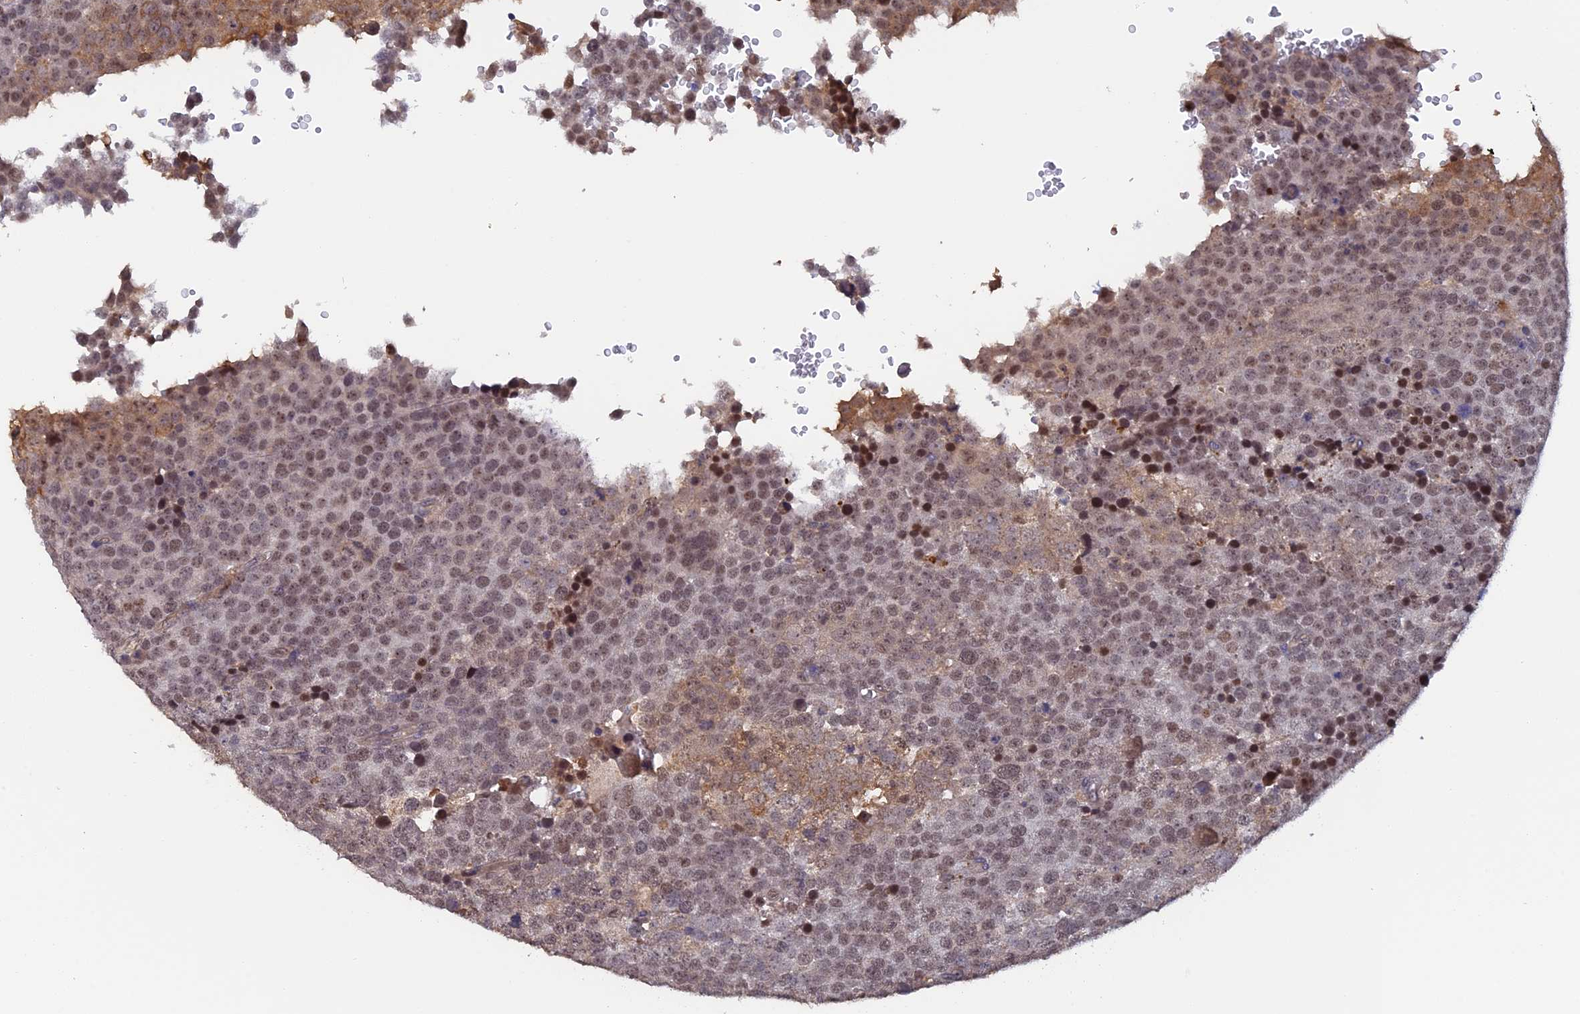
{"staining": {"intensity": "moderate", "quantity": ">75%", "location": "nuclear"}, "tissue": "testis cancer", "cell_type": "Tumor cells", "image_type": "cancer", "snomed": [{"axis": "morphology", "description": "Seminoma, NOS"}, {"axis": "topography", "description": "Testis"}], "caption": "A micrograph of human testis cancer stained for a protein exhibits moderate nuclear brown staining in tumor cells.", "gene": "FAM98C", "patient": {"sex": "male", "age": 71}}